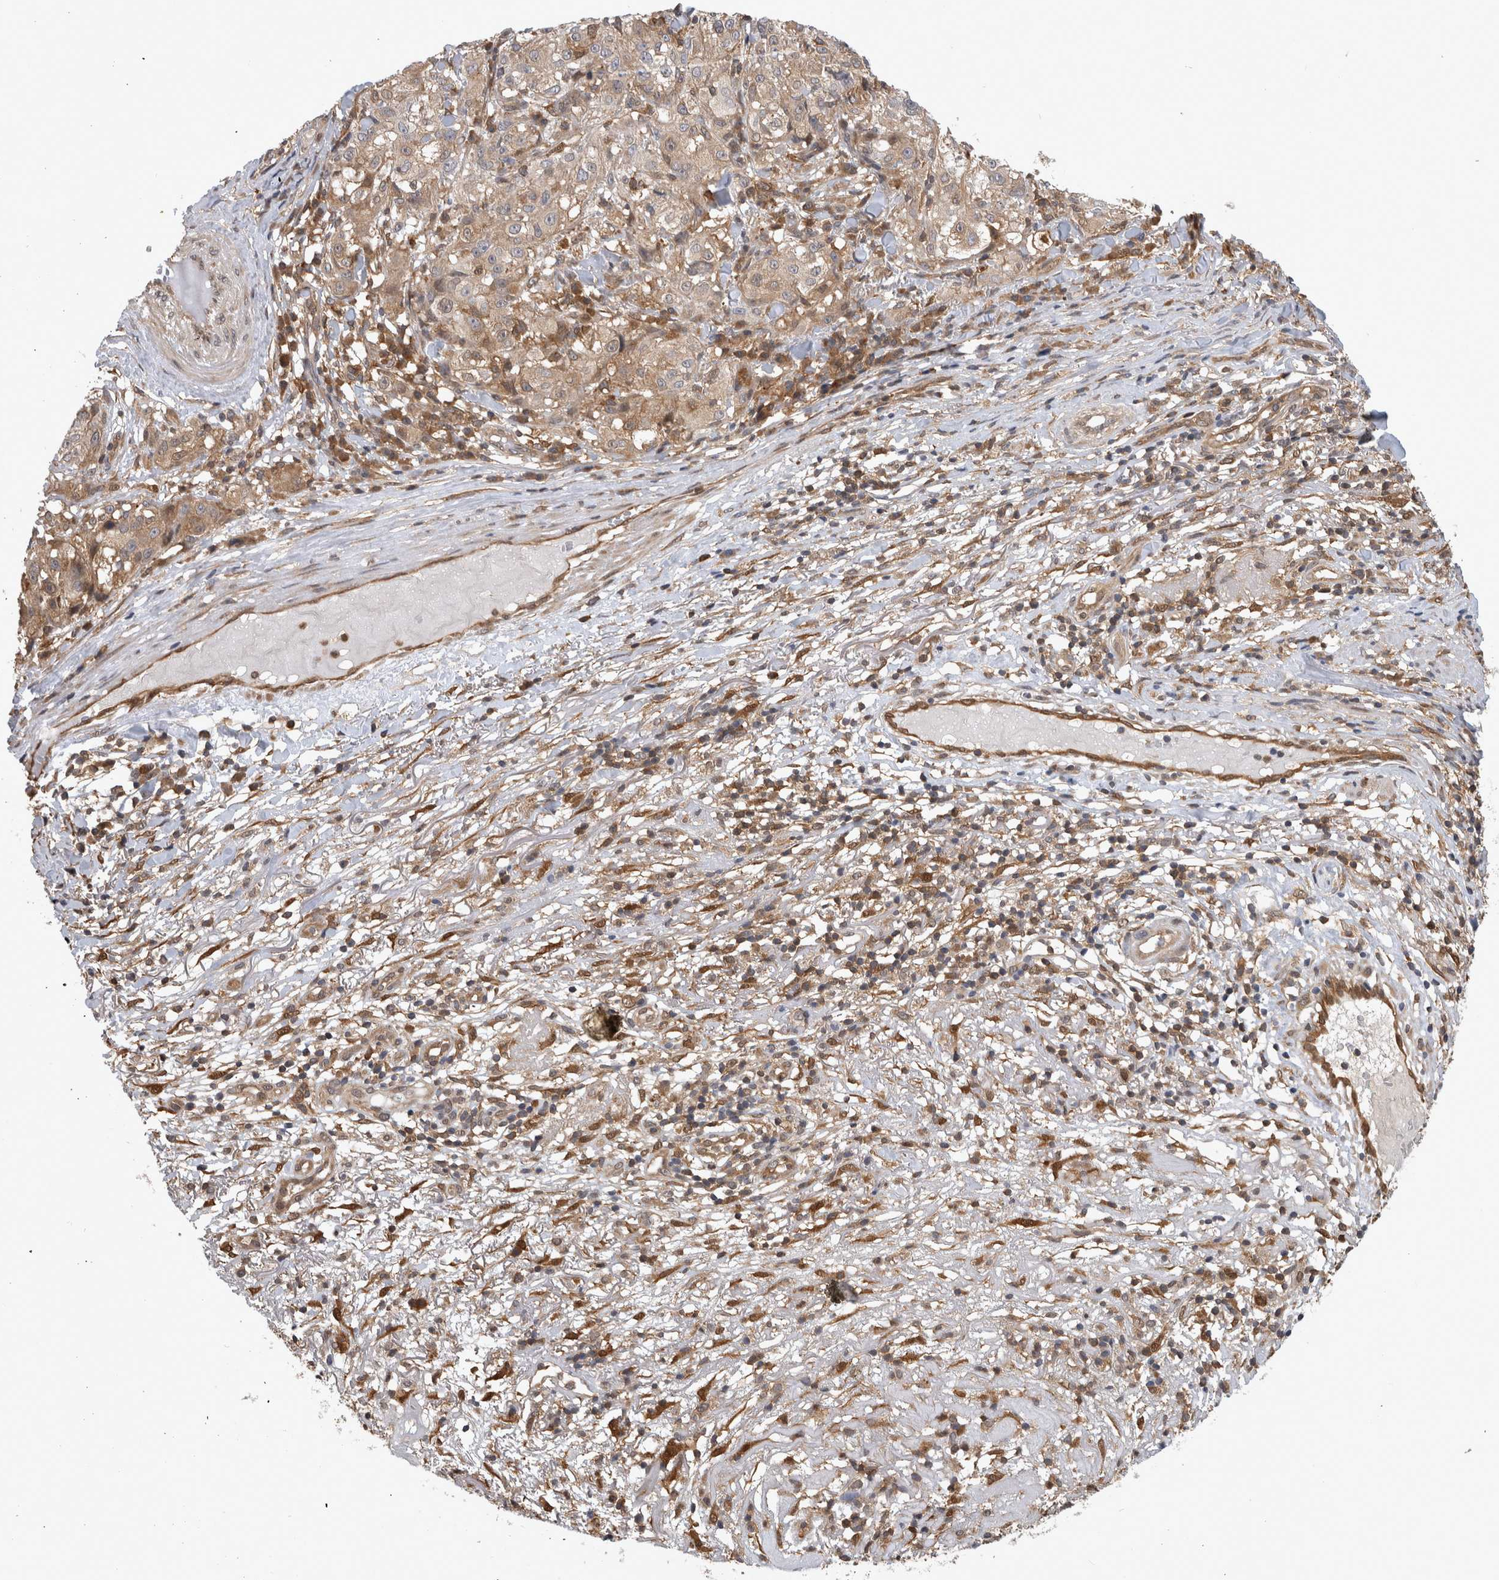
{"staining": {"intensity": "moderate", "quantity": "25%-75%", "location": "cytoplasmic/membranous"}, "tissue": "melanoma", "cell_type": "Tumor cells", "image_type": "cancer", "snomed": [{"axis": "morphology", "description": "Necrosis, NOS"}, {"axis": "morphology", "description": "Malignant melanoma, NOS"}, {"axis": "topography", "description": "Skin"}], "caption": "Melanoma stained with DAB immunohistochemistry (IHC) demonstrates medium levels of moderate cytoplasmic/membranous staining in approximately 25%-75% of tumor cells. (brown staining indicates protein expression, while blue staining denotes nuclei).", "gene": "ASTN2", "patient": {"sex": "female", "age": 87}}